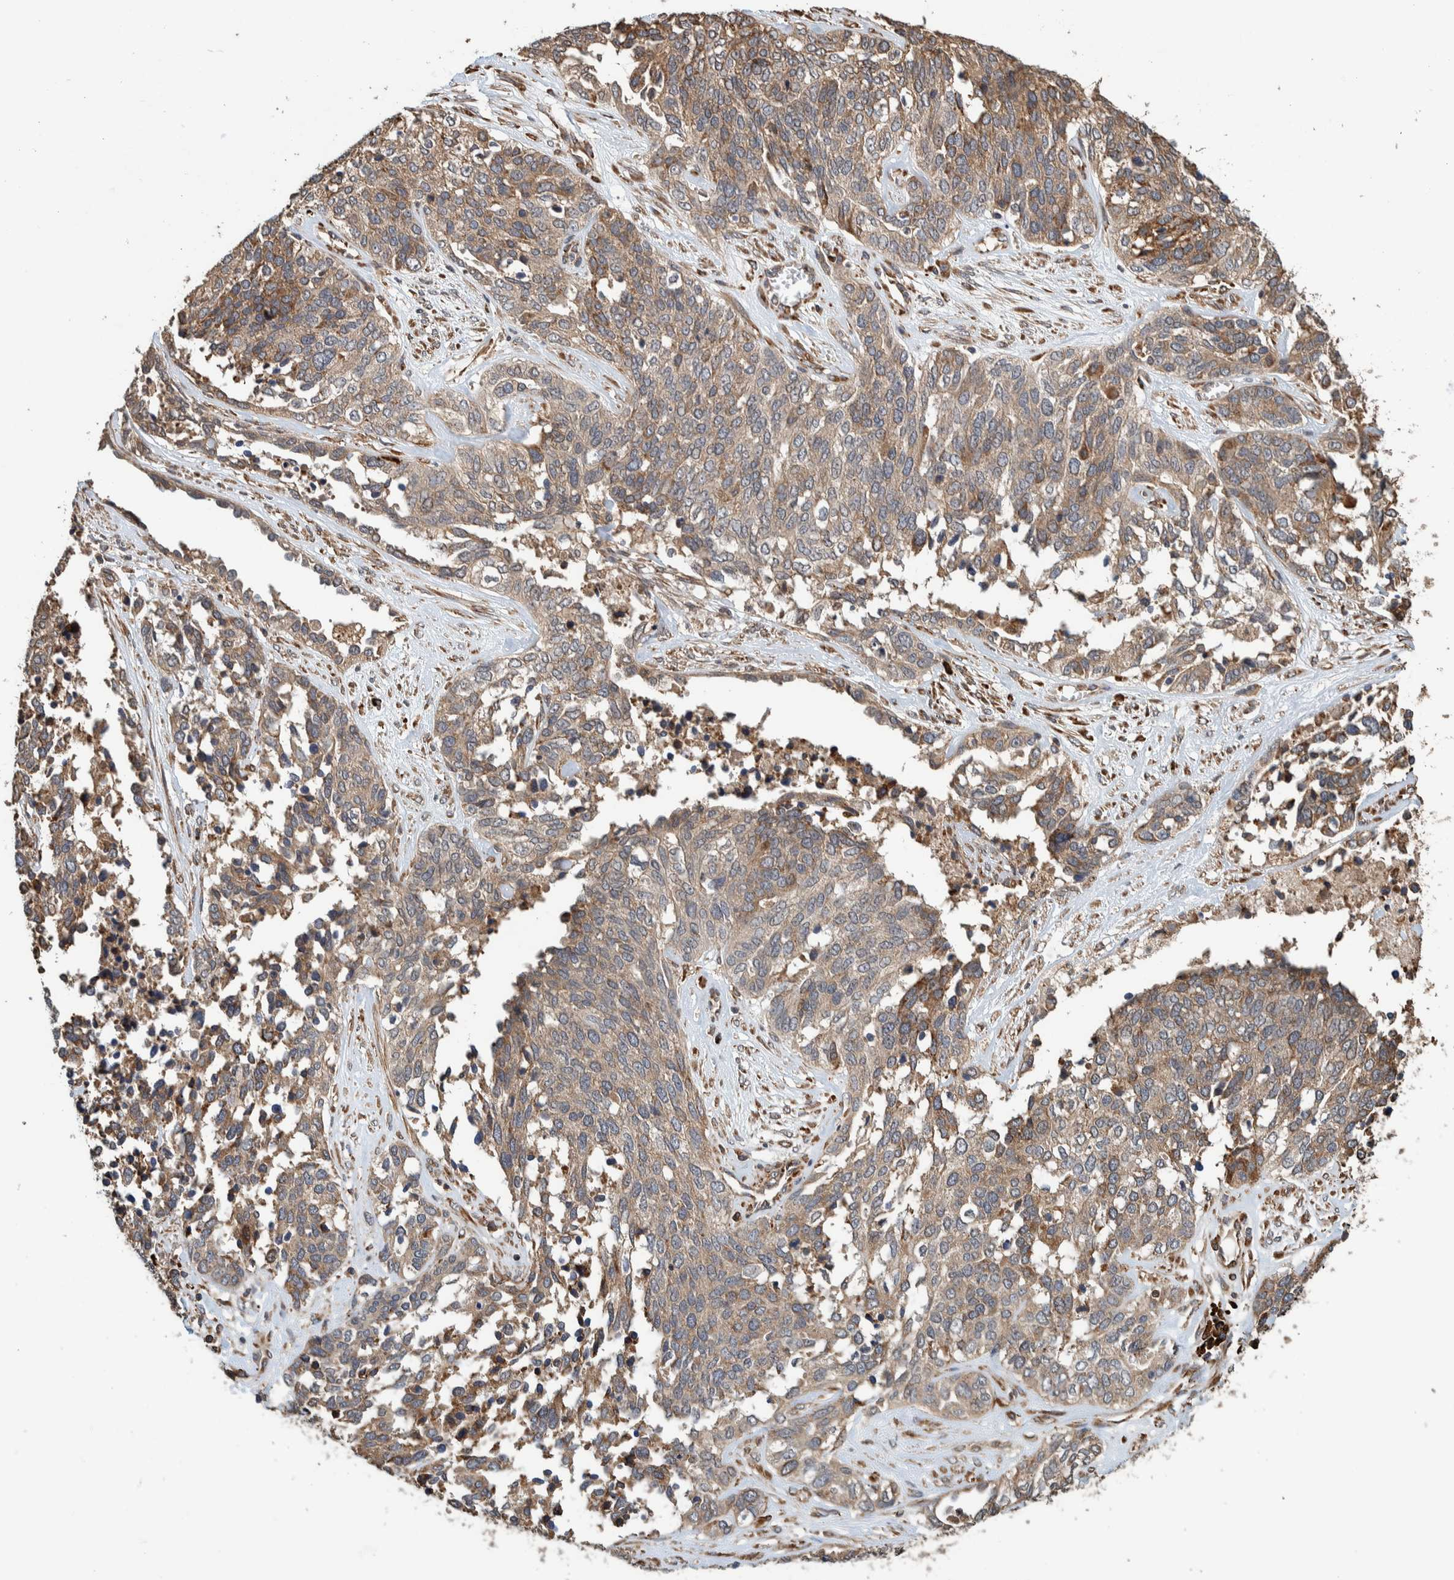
{"staining": {"intensity": "weak", "quantity": ">75%", "location": "cytoplasmic/membranous"}, "tissue": "ovarian cancer", "cell_type": "Tumor cells", "image_type": "cancer", "snomed": [{"axis": "morphology", "description": "Cystadenocarcinoma, serous, NOS"}, {"axis": "topography", "description": "Ovary"}], "caption": "Human serous cystadenocarcinoma (ovarian) stained with a brown dye exhibits weak cytoplasmic/membranous positive expression in about >75% of tumor cells.", "gene": "PLA2G3", "patient": {"sex": "female", "age": 44}}